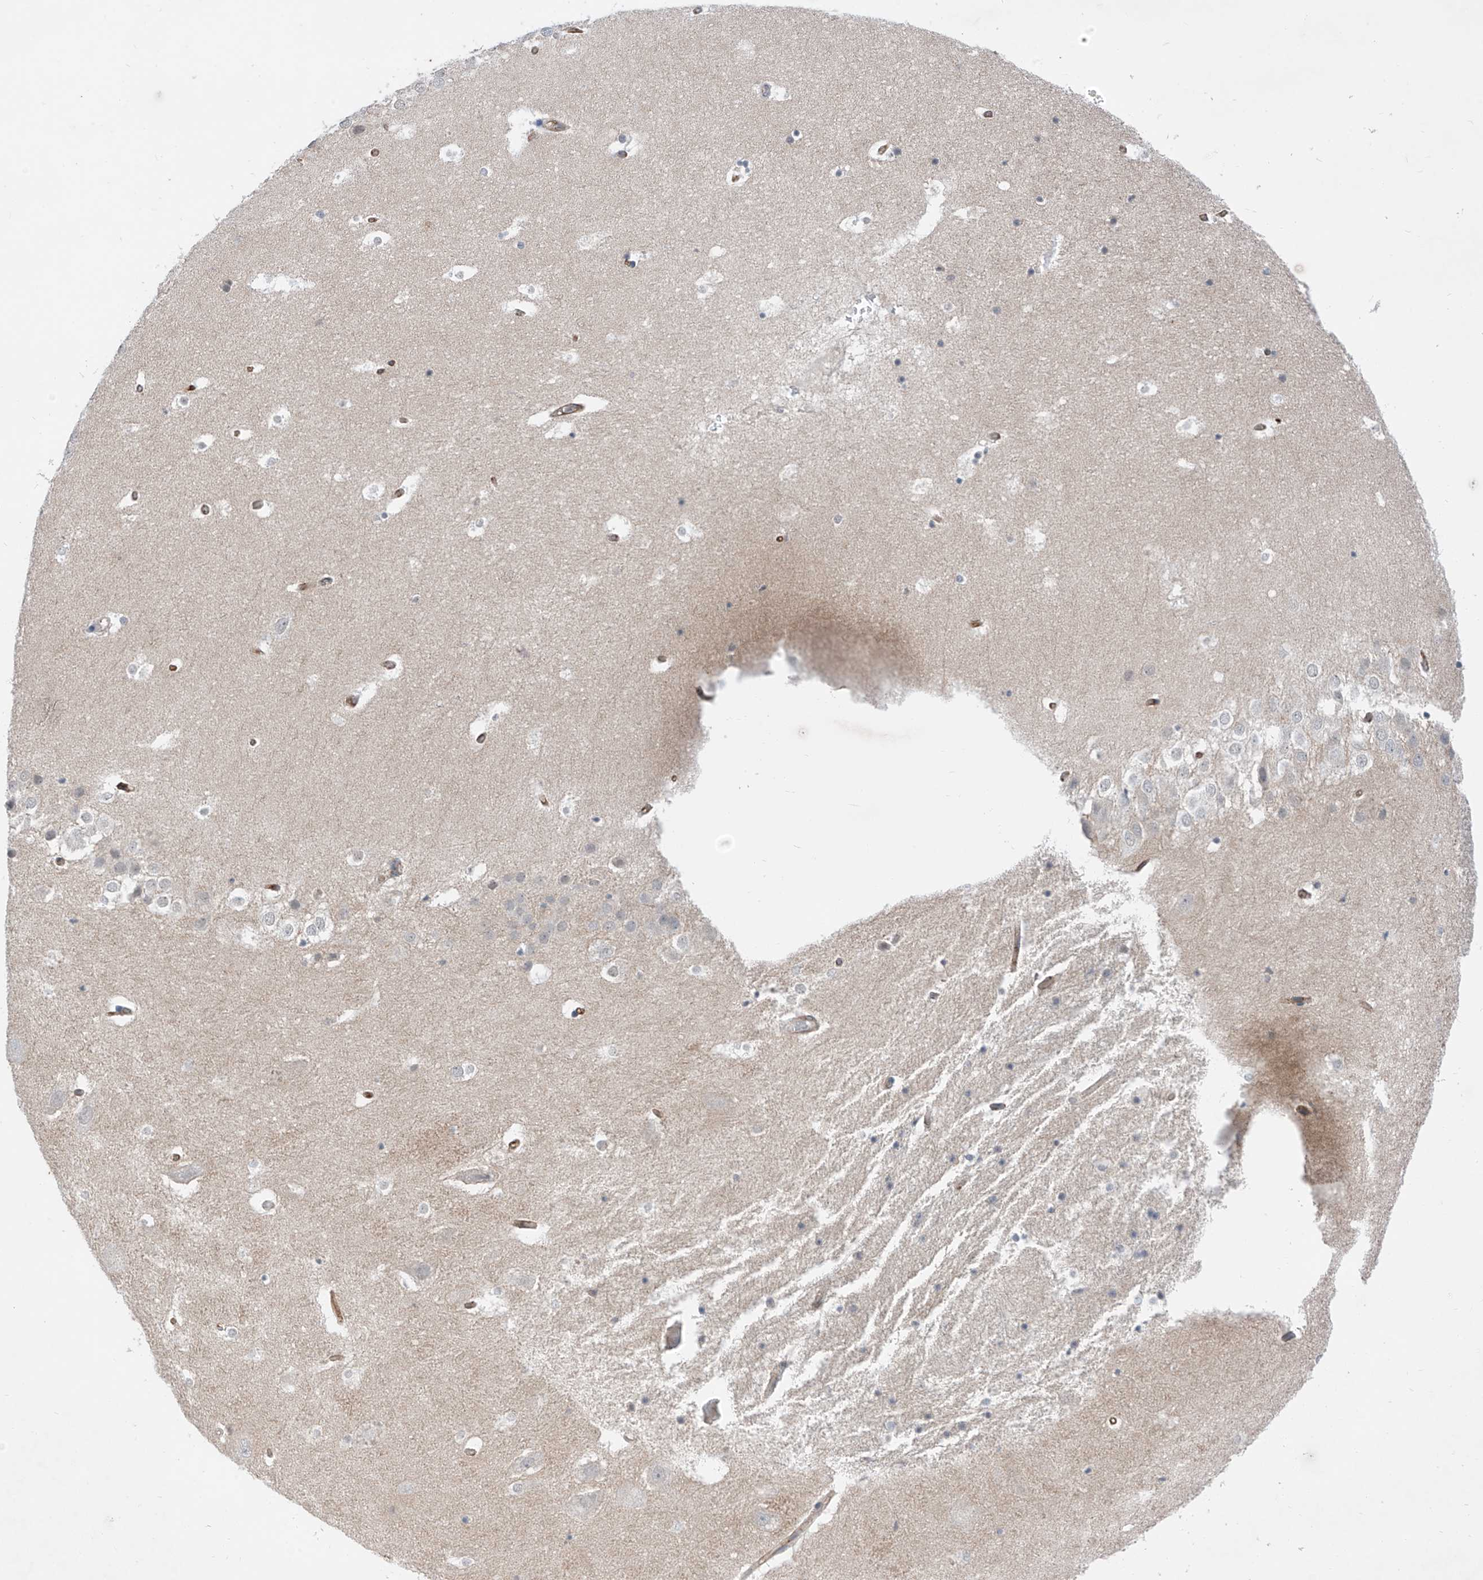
{"staining": {"intensity": "negative", "quantity": "none", "location": "none"}, "tissue": "hippocampus", "cell_type": "Glial cells", "image_type": "normal", "snomed": [{"axis": "morphology", "description": "Normal tissue, NOS"}, {"axis": "topography", "description": "Hippocampus"}], "caption": "The histopathology image shows no staining of glial cells in benign hippocampus.", "gene": "ABLIM2", "patient": {"sex": "female", "age": 52}}